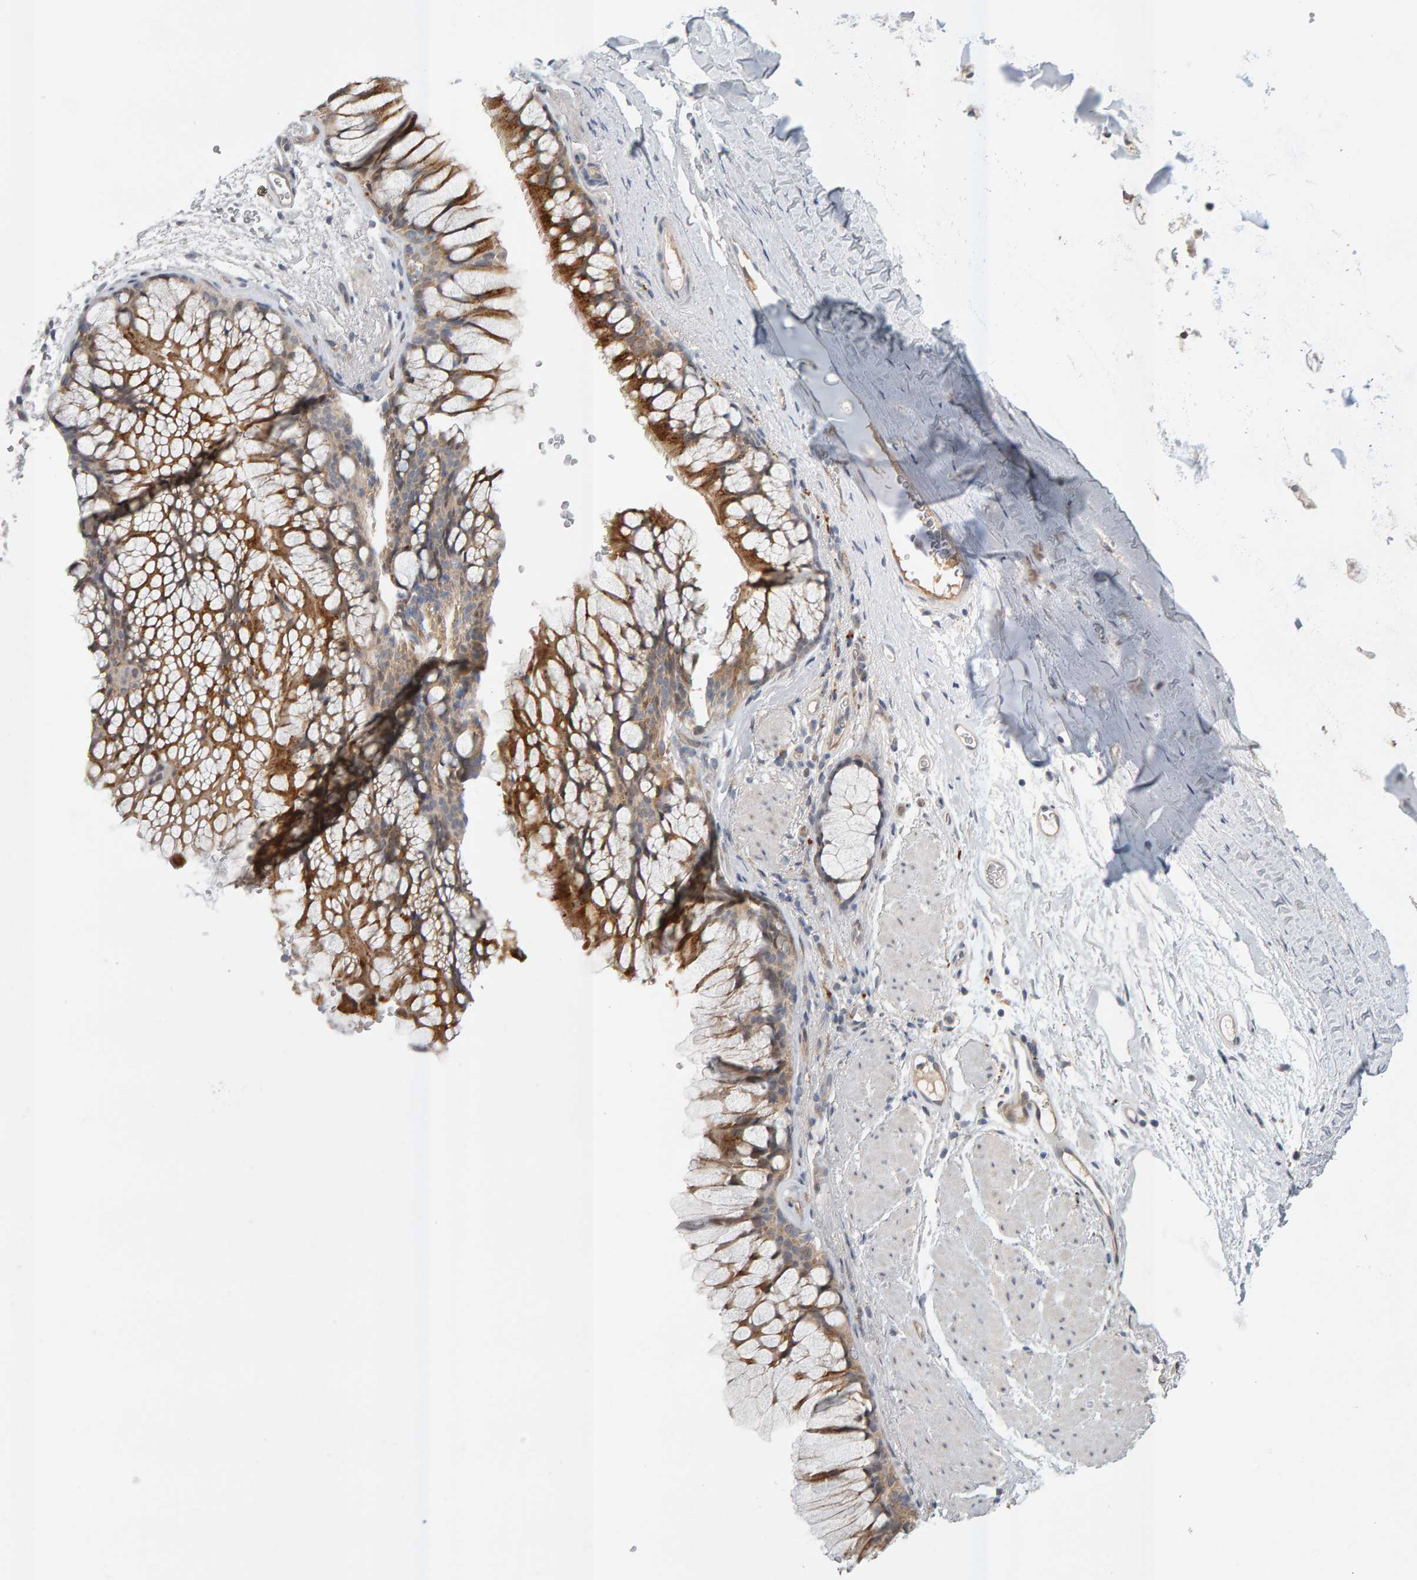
{"staining": {"intensity": "moderate", "quantity": ">75%", "location": "cytoplasmic/membranous"}, "tissue": "bronchus", "cell_type": "Respiratory epithelial cells", "image_type": "normal", "snomed": [{"axis": "morphology", "description": "Normal tissue, NOS"}, {"axis": "topography", "description": "Cartilage tissue"}, {"axis": "topography", "description": "Bronchus"}], "caption": "Unremarkable bronchus was stained to show a protein in brown. There is medium levels of moderate cytoplasmic/membranous staining in about >75% of respiratory epithelial cells. The protein is stained brown, and the nuclei are stained in blue (DAB (3,3'-diaminobenzidine) IHC with brightfield microscopy, high magnification).", "gene": "ZNF160", "patient": {"sex": "female", "age": 53}}